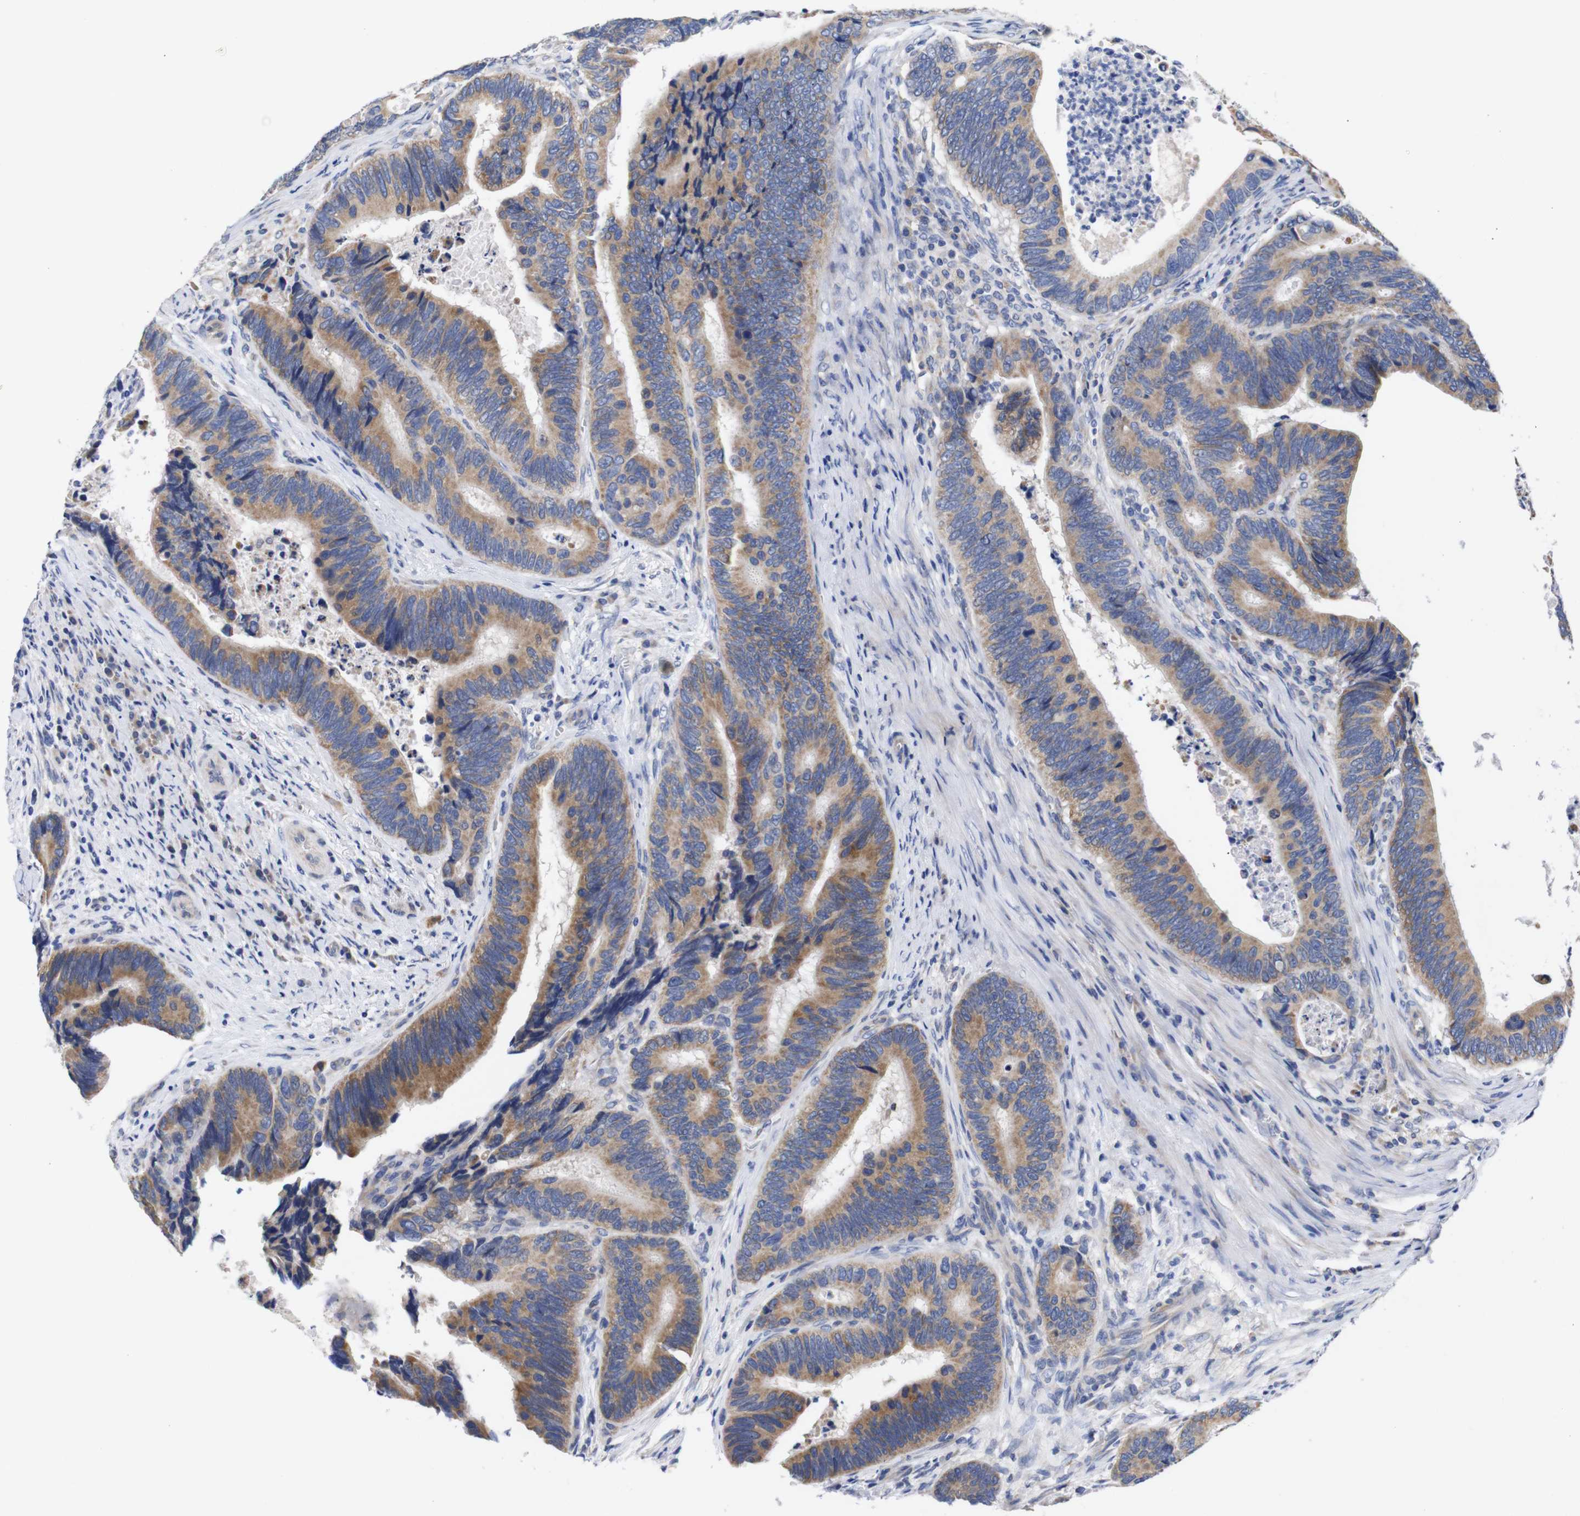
{"staining": {"intensity": "moderate", "quantity": ">75%", "location": "cytoplasmic/membranous"}, "tissue": "colorectal cancer", "cell_type": "Tumor cells", "image_type": "cancer", "snomed": [{"axis": "morphology", "description": "Inflammation, NOS"}, {"axis": "morphology", "description": "Adenocarcinoma, NOS"}, {"axis": "topography", "description": "Colon"}], "caption": "Brown immunohistochemical staining in human adenocarcinoma (colorectal) demonstrates moderate cytoplasmic/membranous staining in about >75% of tumor cells. (DAB (3,3'-diaminobenzidine) IHC with brightfield microscopy, high magnification).", "gene": "OPN3", "patient": {"sex": "male", "age": 72}}